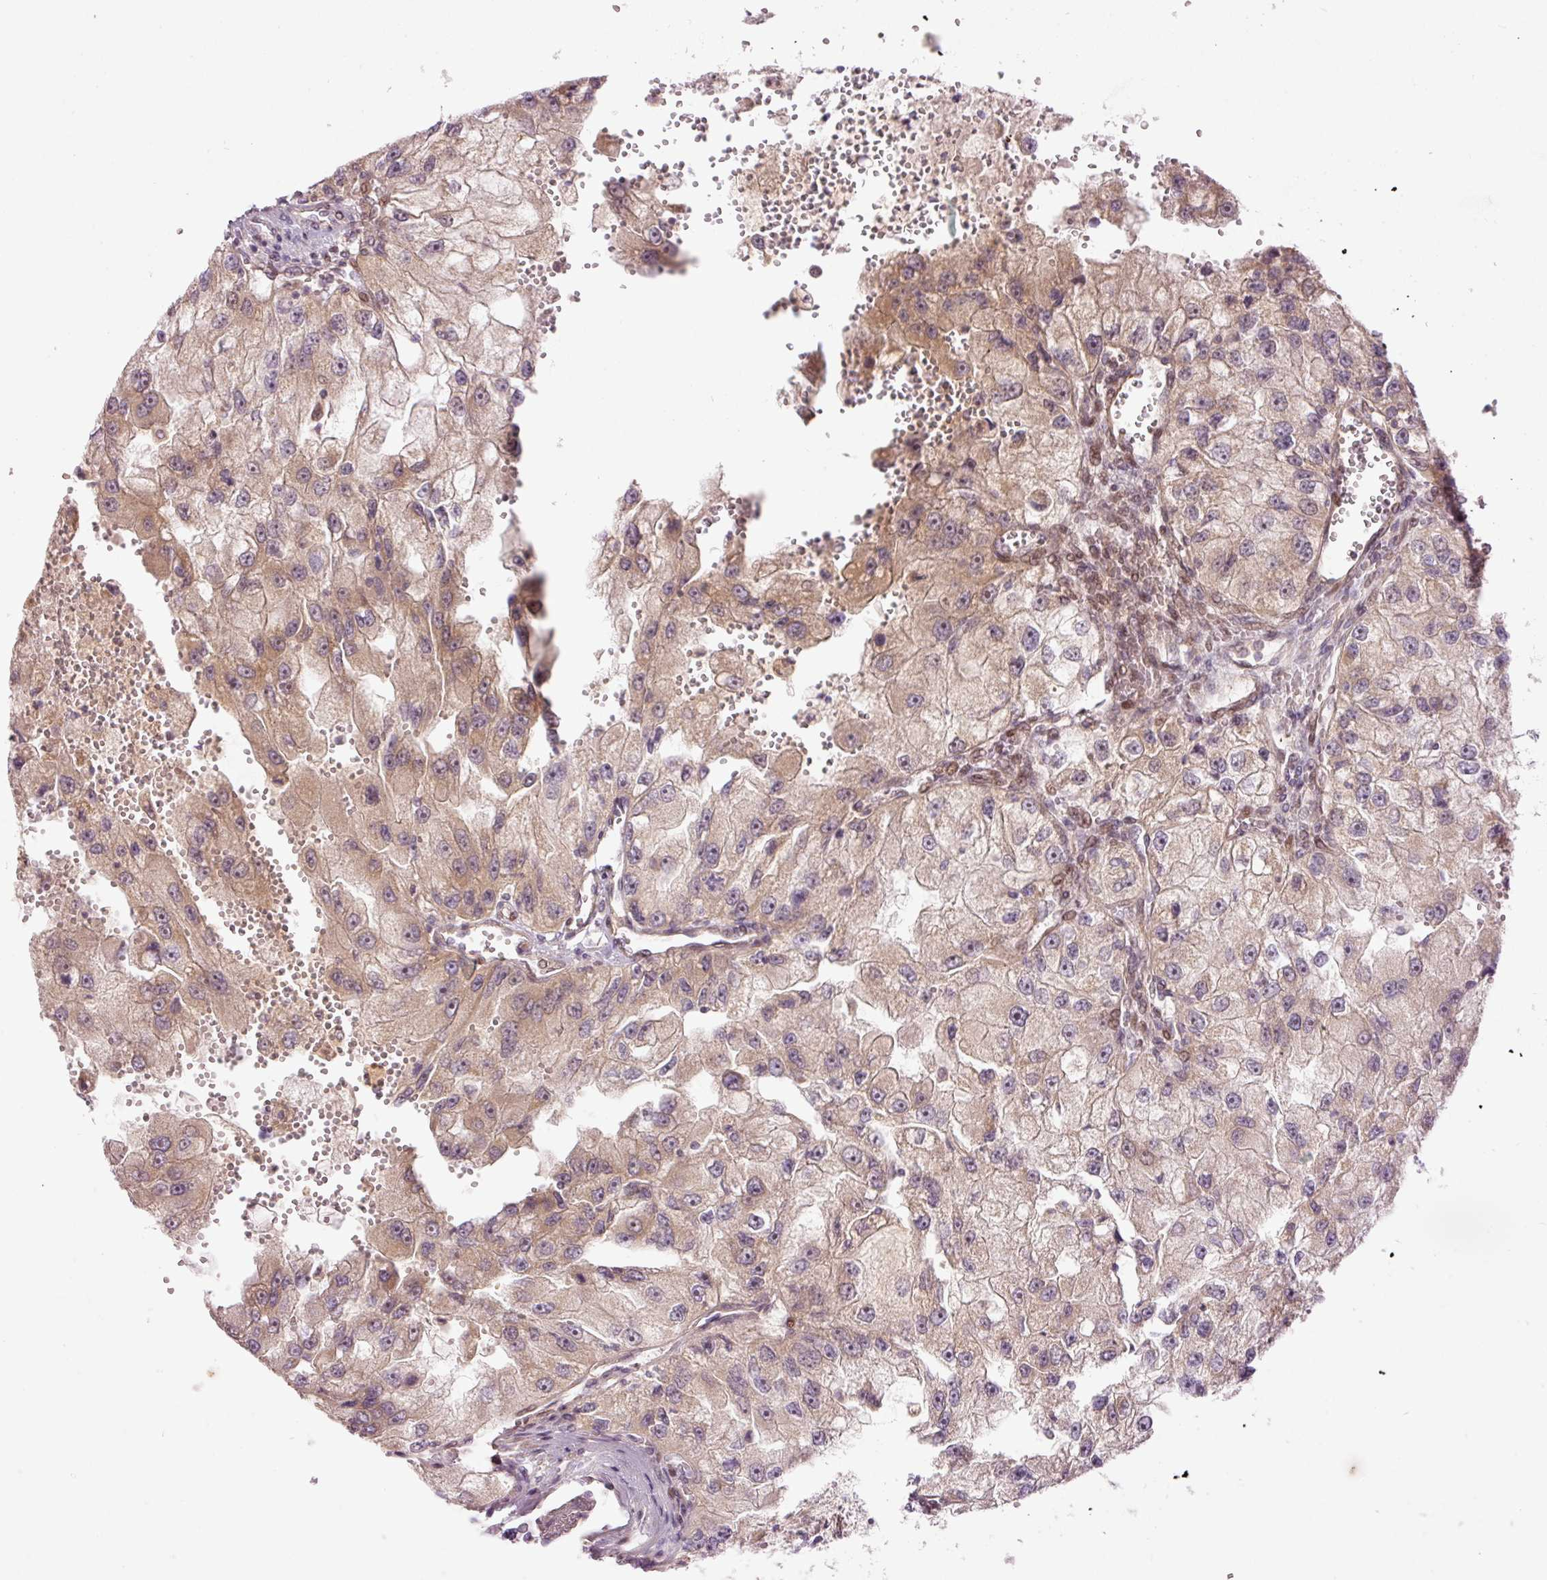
{"staining": {"intensity": "weak", "quantity": "25%-75%", "location": "cytoplasmic/membranous"}, "tissue": "renal cancer", "cell_type": "Tumor cells", "image_type": "cancer", "snomed": [{"axis": "morphology", "description": "Adenocarcinoma, NOS"}, {"axis": "topography", "description": "Kidney"}], "caption": "Protein analysis of renal cancer (adenocarcinoma) tissue demonstrates weak cytoplasmic/membranous staining in approximately 25%-75% of tumor cells.", "gene": "SLC29A3", "patient": {"sex": "male", "age": 63}}